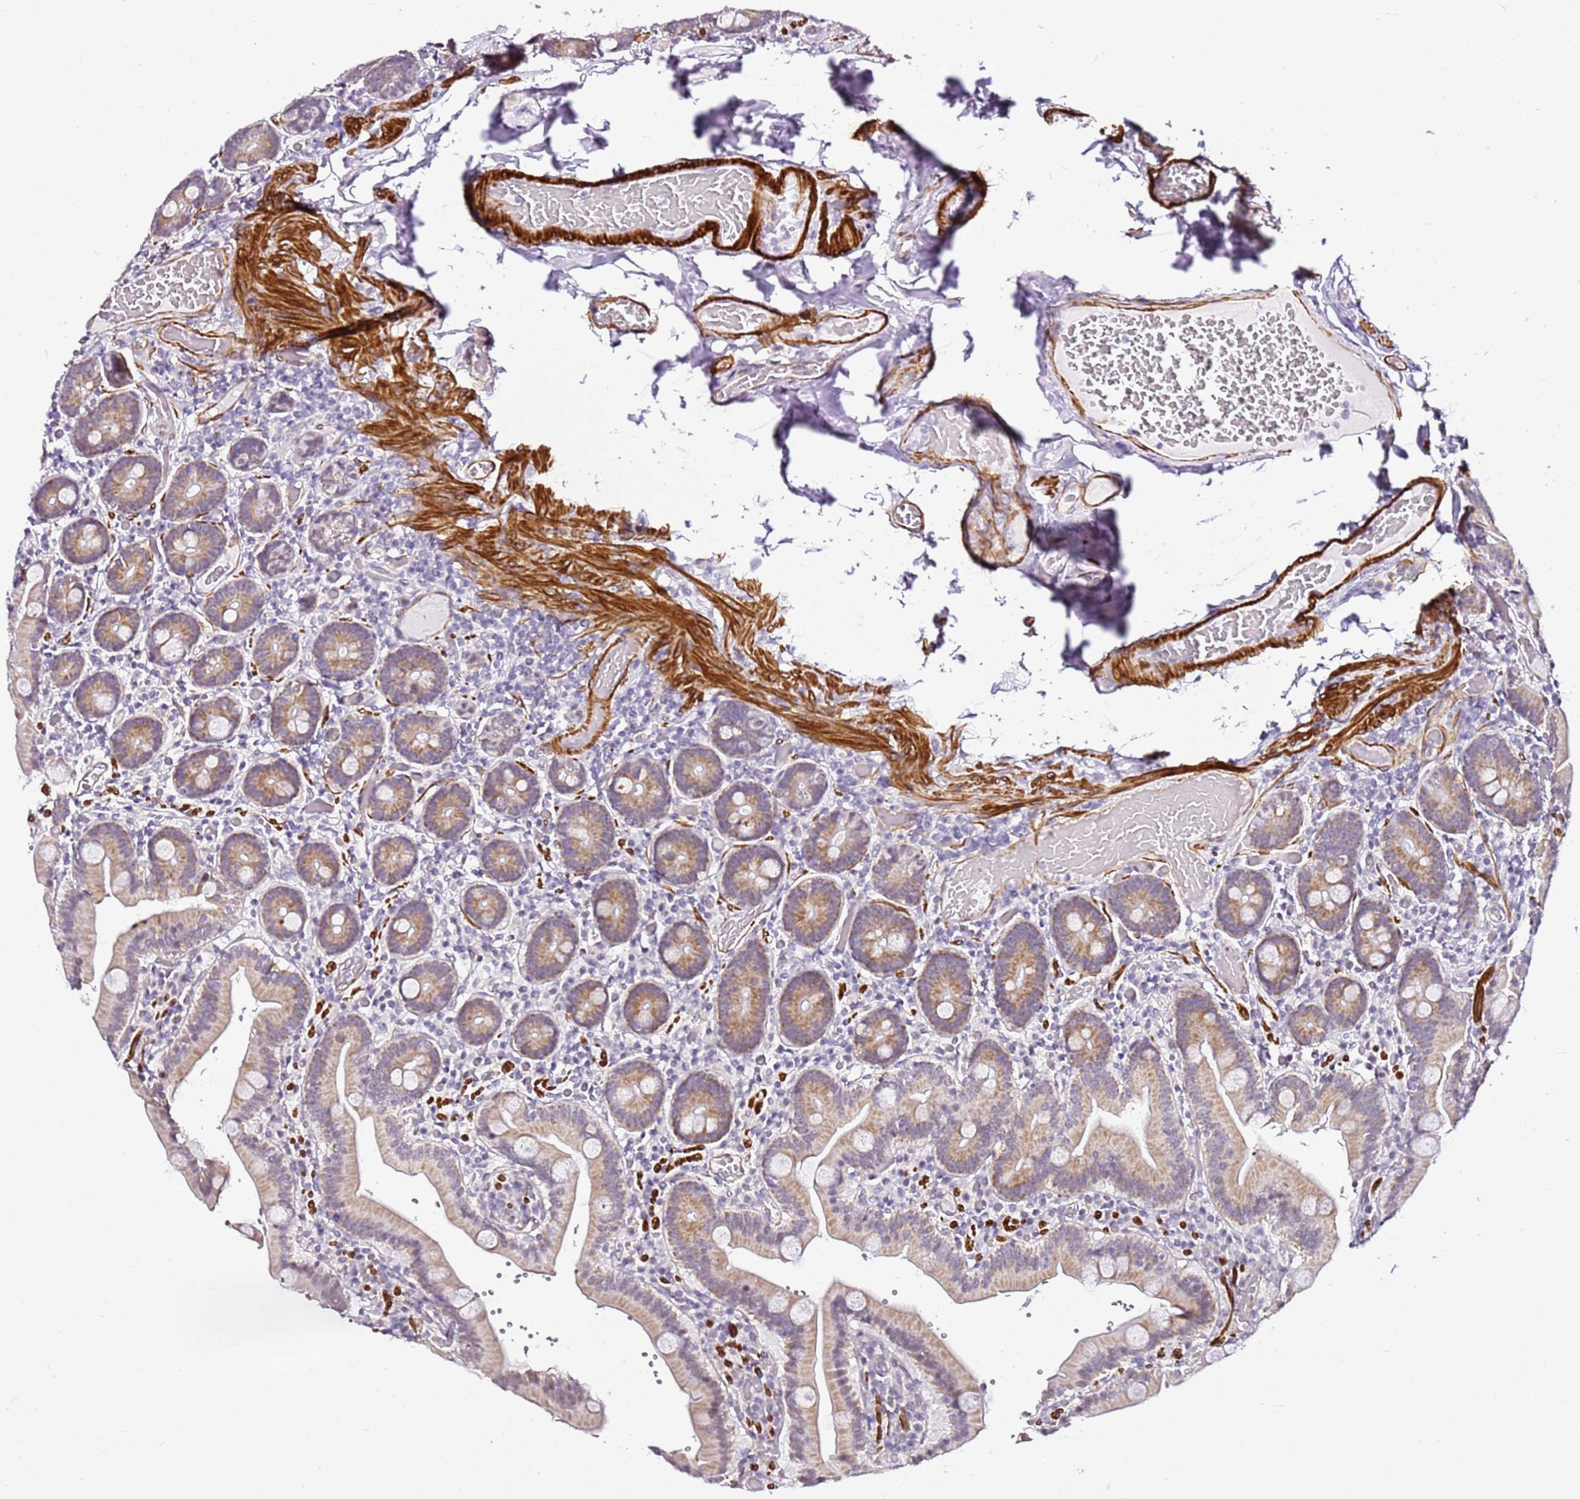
{"staining": {"intensity": "moderate", "quantity": ">75%", "location": "cytoplasmic/membranous"}, "tissue": "duodenum", "cell_type": "Glandular cells", "image_type": "normal", "snomed": [{"axis": "morphology", "description": "Normal tissue, NOS"}, {"axis": "topography", "description": "Duodenum"}], "caption": "Duodenum stained for a protein exhibits moderate cytoplasmic/membranous positivity in glandular cells. The protein is shown in brown color, while the nuclei are stained blue.", "gene": "SMIM4", "patient": {"sex": "female", "age": 62}}